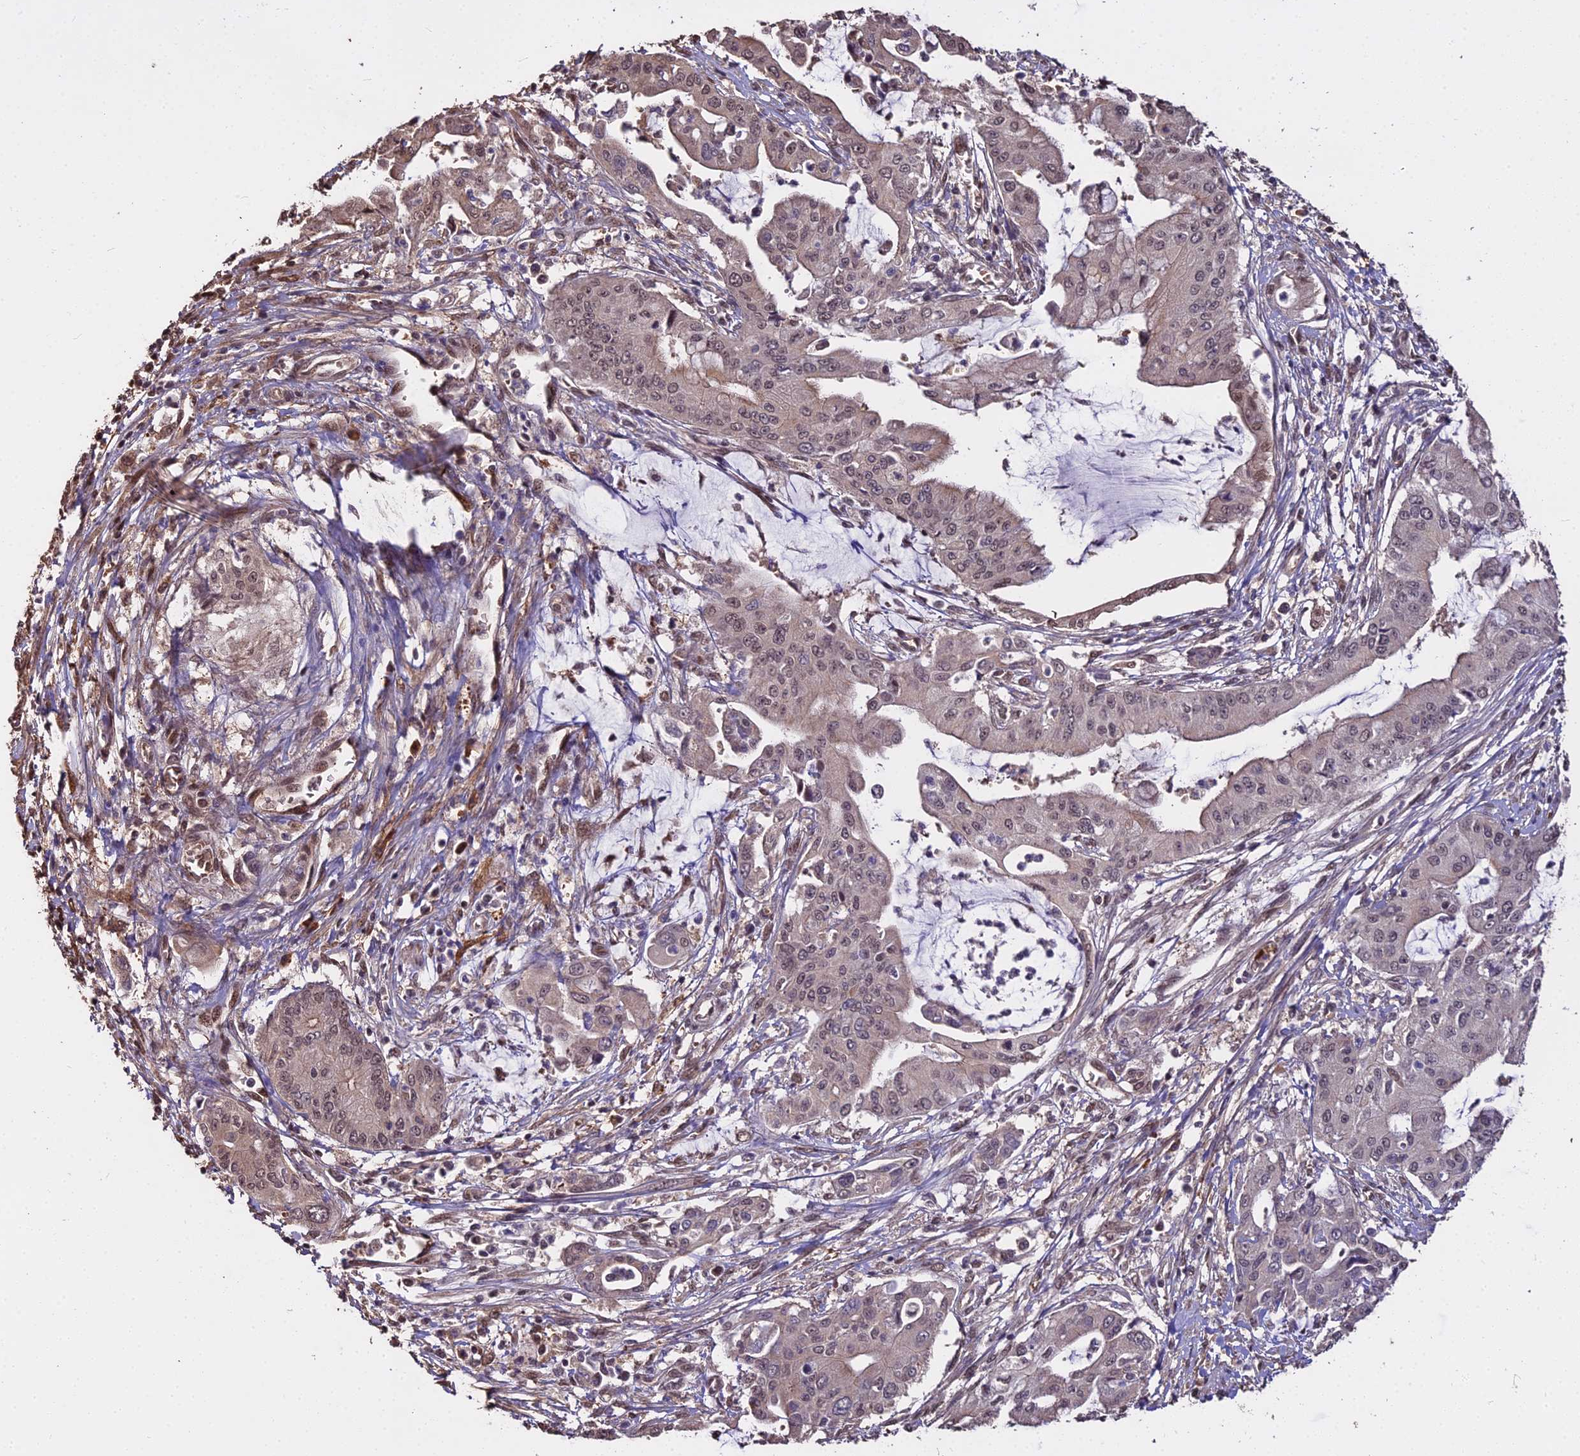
{"staining": {"intensity": "weak", "quantity": "25%-75%", "location": "cytoplasmic/membranous,nuclear"}, "tissue": "pancreatic cancer", "cell_type": "Tumor cells", "image_type": "cancer", "snomed": [{"axis": "morphology", "description": "Adenocarcinoma, NOS"}, {"axis": "topography", "description": "Pancreas"}], "caption": "Immunohistochemistry (IHC) image of neoplastic tissue: adenocarcinoma (pancreatic) stained using immunohistochemistry (IHC) demonstrates low levels of weak protein expression localized specifically in the cytoplasmic/membranous and nuclear of tumor cells, appearing as a cytoplasmic/membranous and nuclear brown color.", "gene": "ZDBF2", "patient": {"sex": "male", "age": 46}}